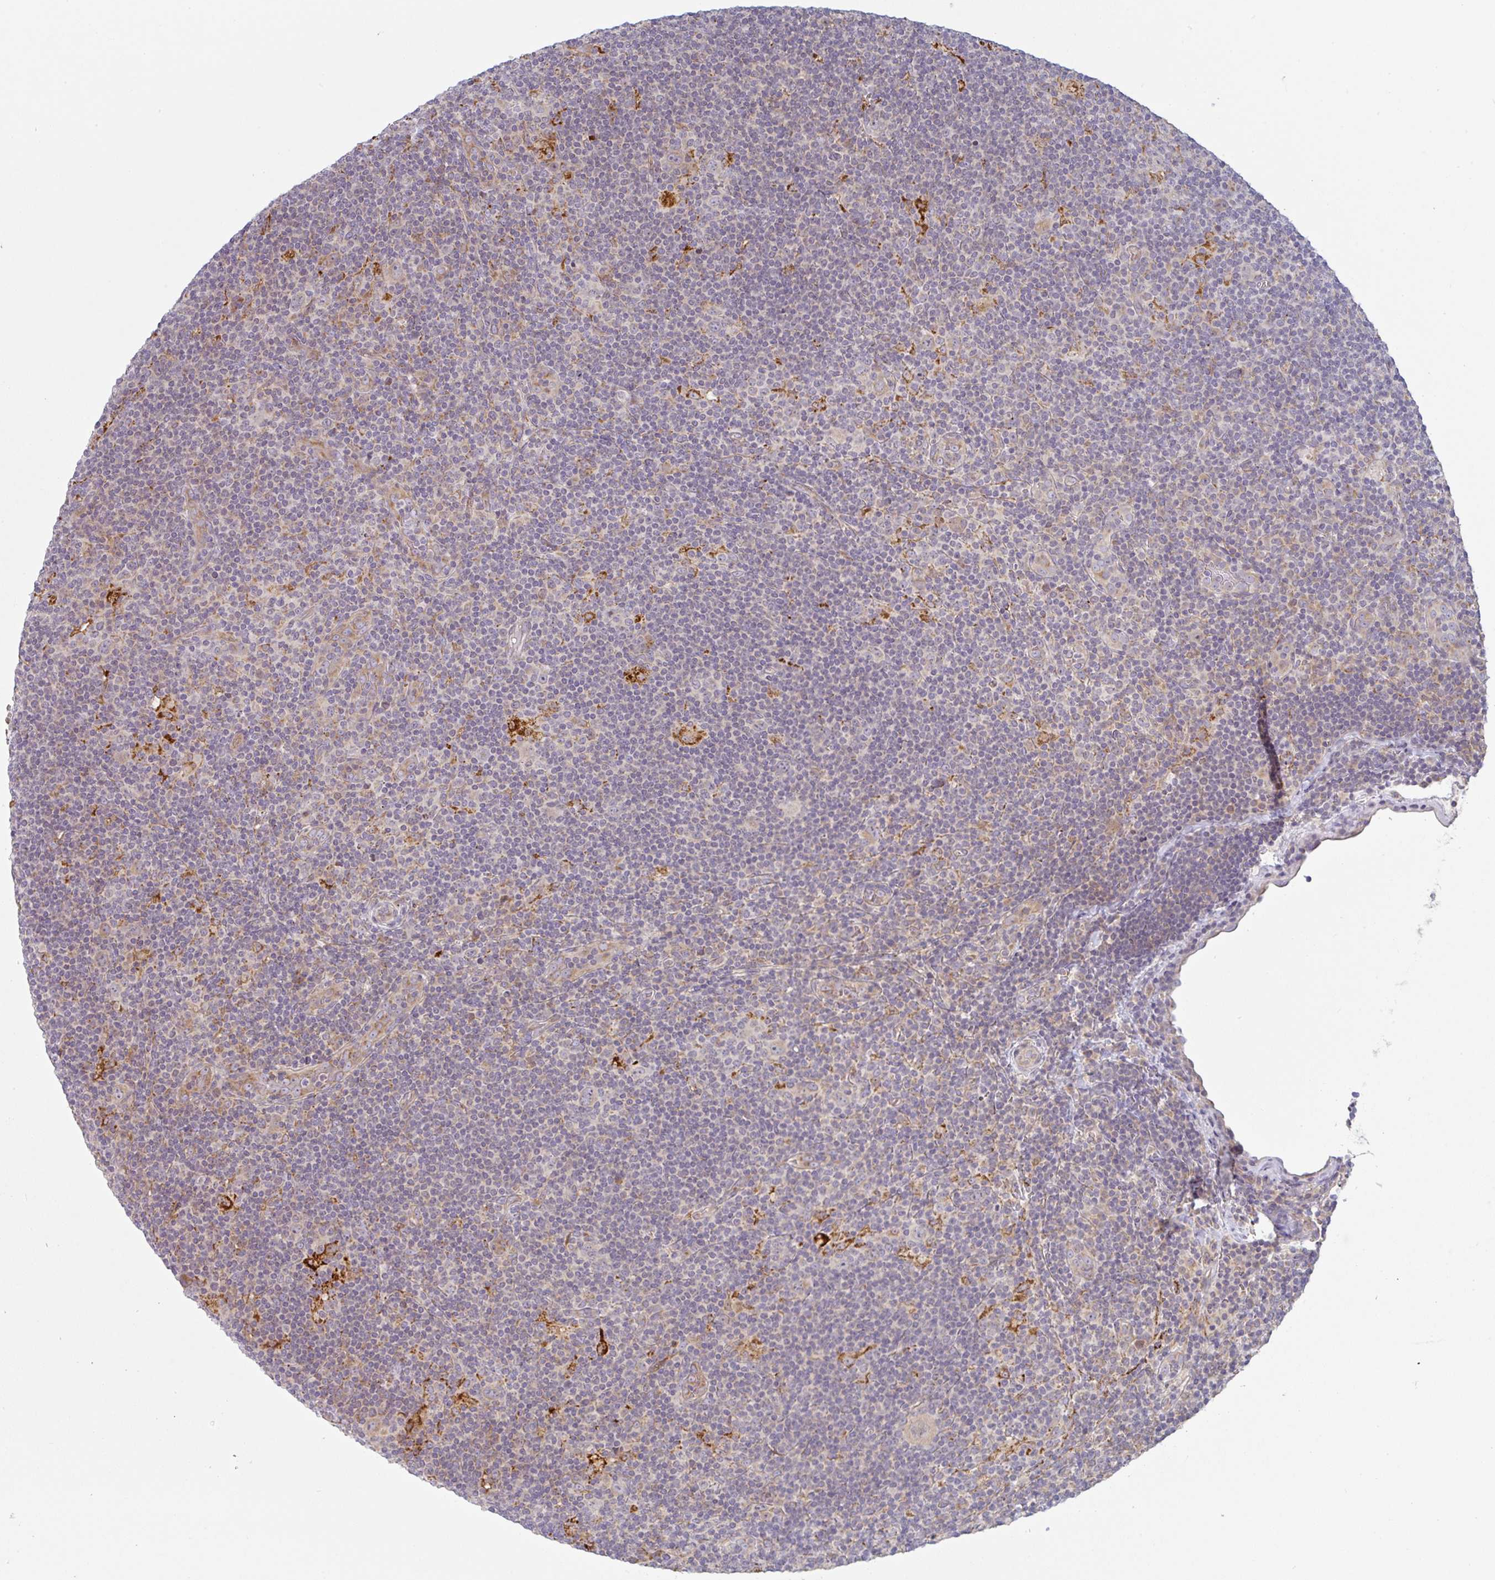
{"staining": {"intensity": "weak", "quantity": "<25%", "location": "cytoplasmic/membranous"}, "tissue": "lymphoma", "cell_type": "Tumor cells", "image_type": "cancer", "snomed": [{"axis": "morphology", "description": "Hodgkin's disease, NOS"}, {"axis": "topography", "description": "Lymph node"}], "caption": "An image of Hodgkin's disease stained for a protein displays no brown staining in tumor cells. Brightfield microscopy of immunohistochemistry stained with DAB (3,3'-diaminobenzidine) (brown) and hematoxylin (blue), captured at high magnification.", "gene": "MOB1A", "patient": {"sex": "female", "age": 57}}